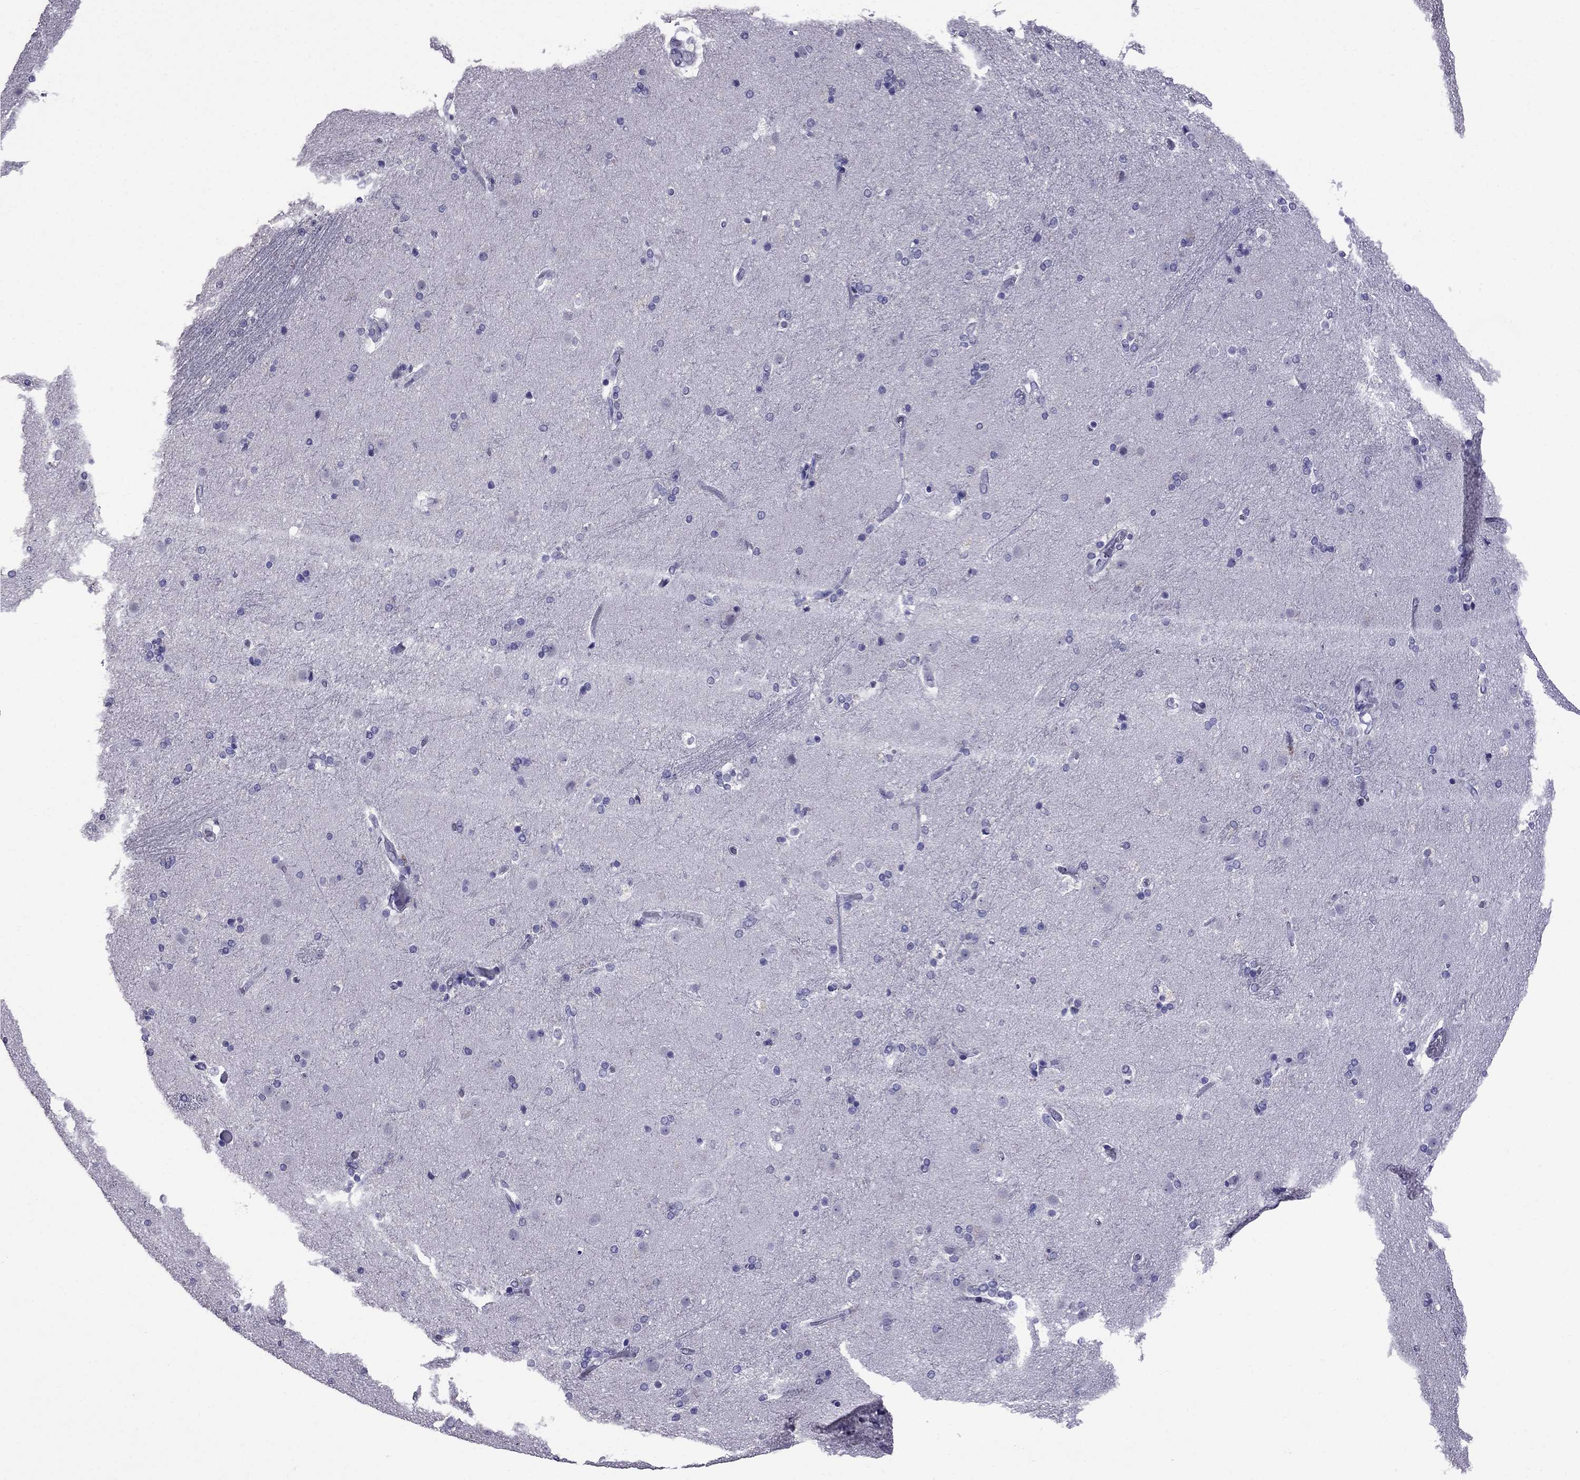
{"staining": {"intensity": "negative", "quantity": "none", "location": "none"}, "tissue": "caudate", "cell_type": "Glial cells", "image_type": "normal", "snomed": [{"axis": "morphology", "description": "Normal tissue, NOS"}, {"axis": "topography", "description": "Lateral ventricle wall"}], "caption": "Protein analysis of normal caudate exhibits no significant staining in glial cells.", "gene": "OLFM4", "patient": {"sex": "male", "age": 54}}